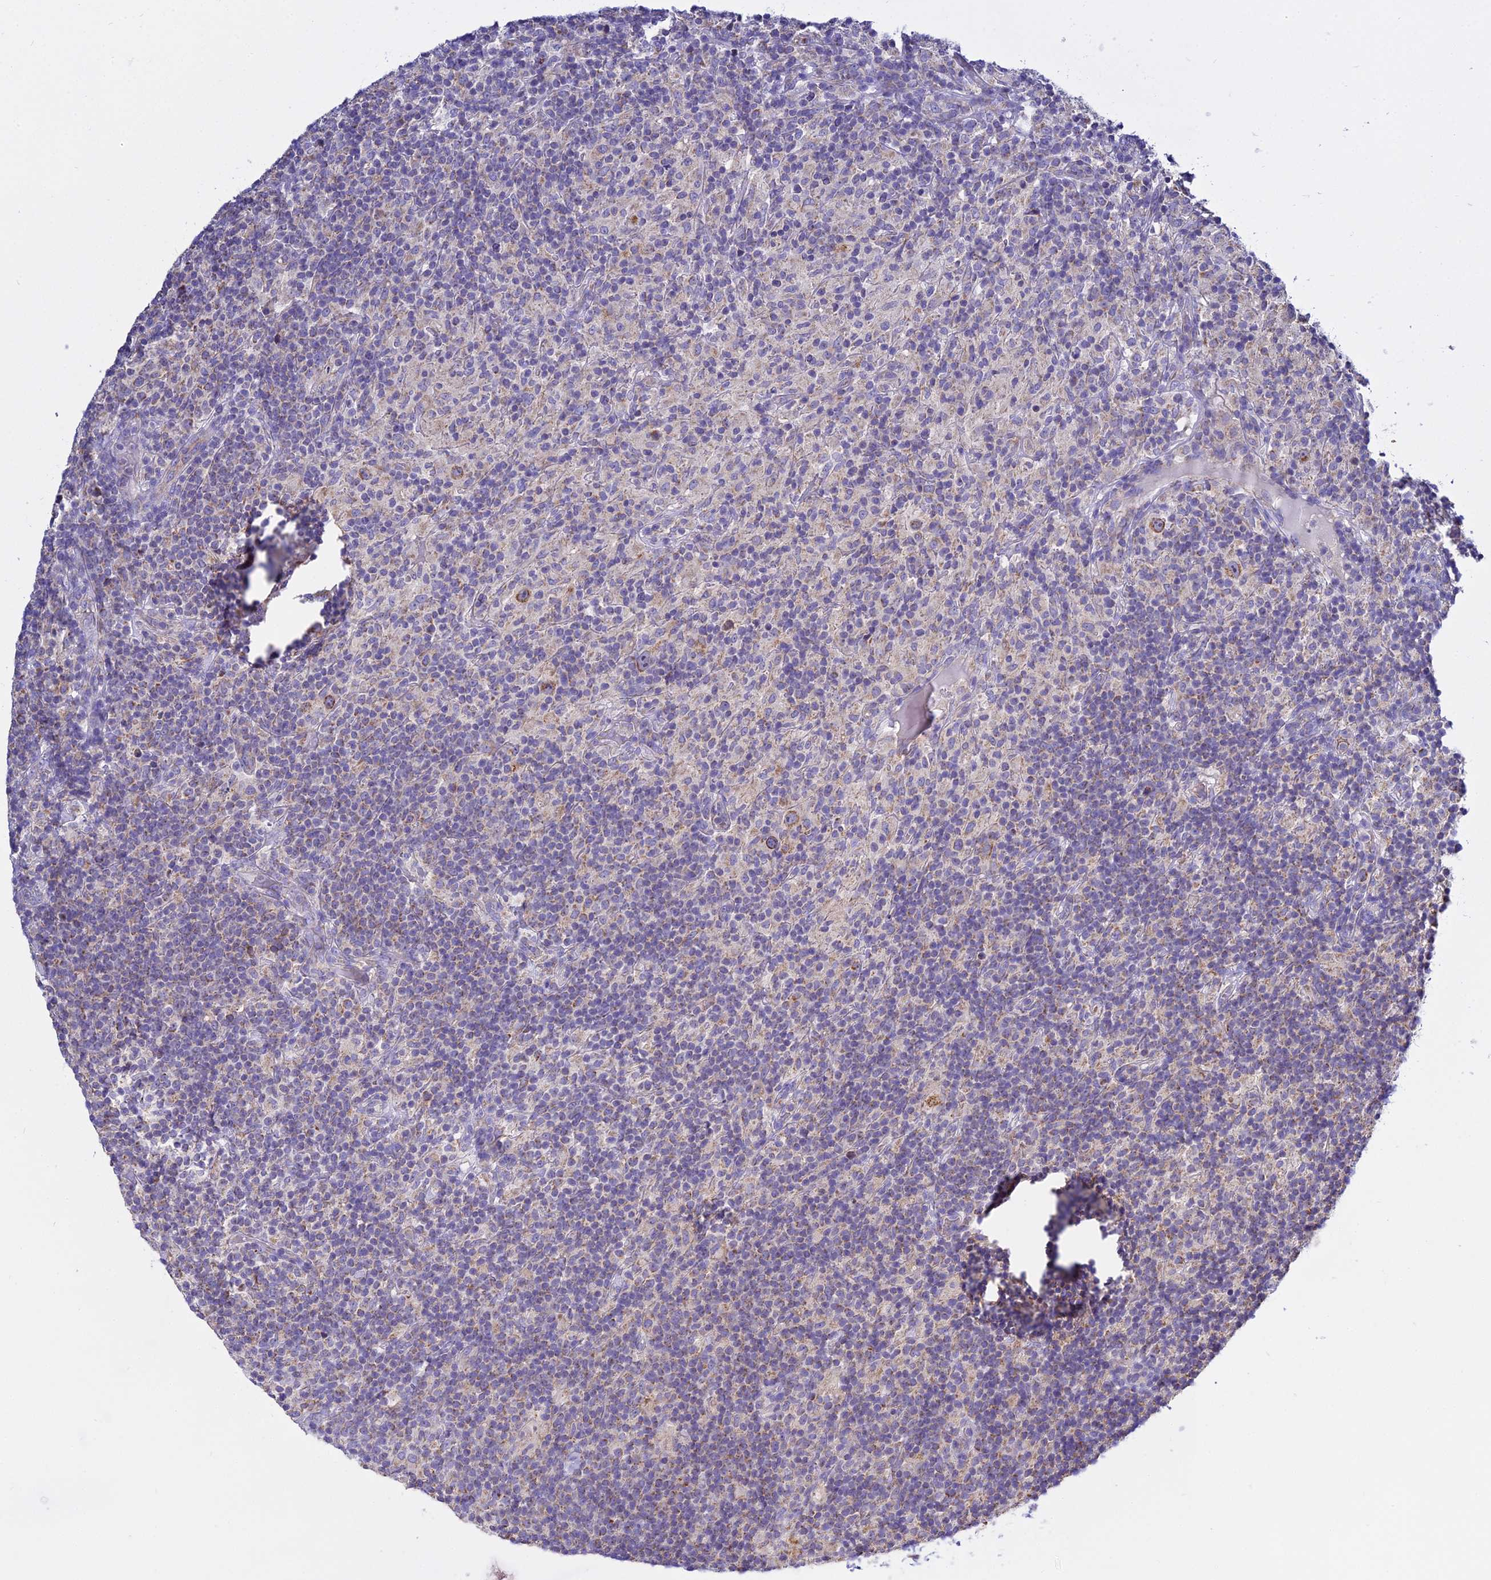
{"staining": {"intensity": "moderate", "quantity": ">75%", "location": "cytoplasmic/membranous"}, "tissue": "lymphoma", "cell_type": "Tumor cells", "image_type": "cancer", "snomed": [{"axis": "morphology", "description": "Hodgkin's disease, NOS"}, {"axis": "topography", "description": "Lymph node"}], "caption": "The histopathology image demonstrates immunohistochemical staining of Hodgkin's disease. There is moderate cytoplasmic/membranous expression is seen in about >75% of tumor cells.", "gene": "TYW5", "patient": {"sex": "male", "age": 70}}